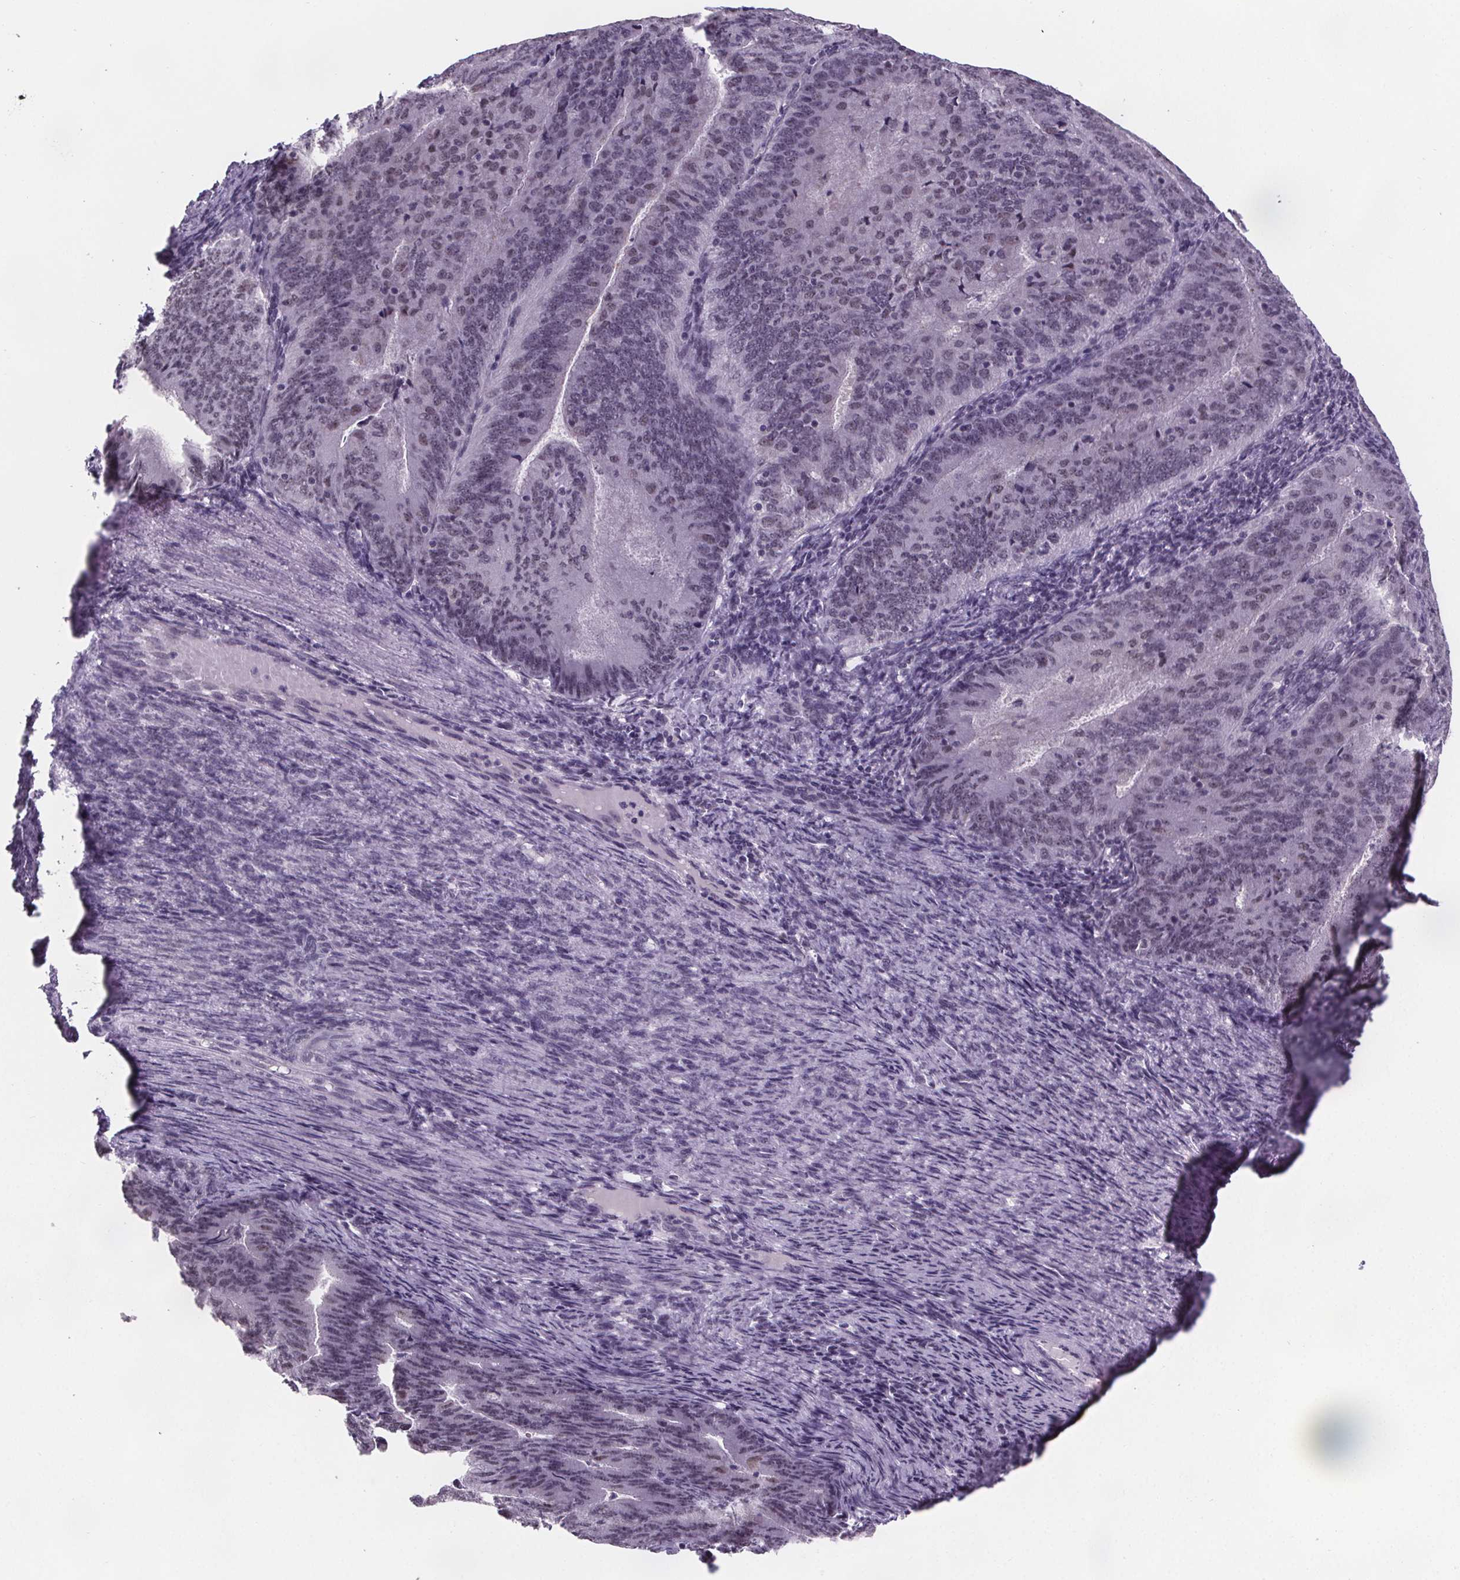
{"staining": {"intensity": "negative", "quantity": "none", "location": "none"}, "tissue": "endometrial cancer", "cell_type": "Tumor cells", "image_type": "cancer", "snomed": [{"axis": "morphology", "description": "Adenocarcinoma, NOS"}, {"axis": "topography", "description": "Endometrium"}], "caption": "Immunohistochemistry of human endometrial cancer (adenocarcinoma) reveals no positivity in tumor cells.", "gene": "ZNF572", "patient": {"sex": "female", "age": 57}}